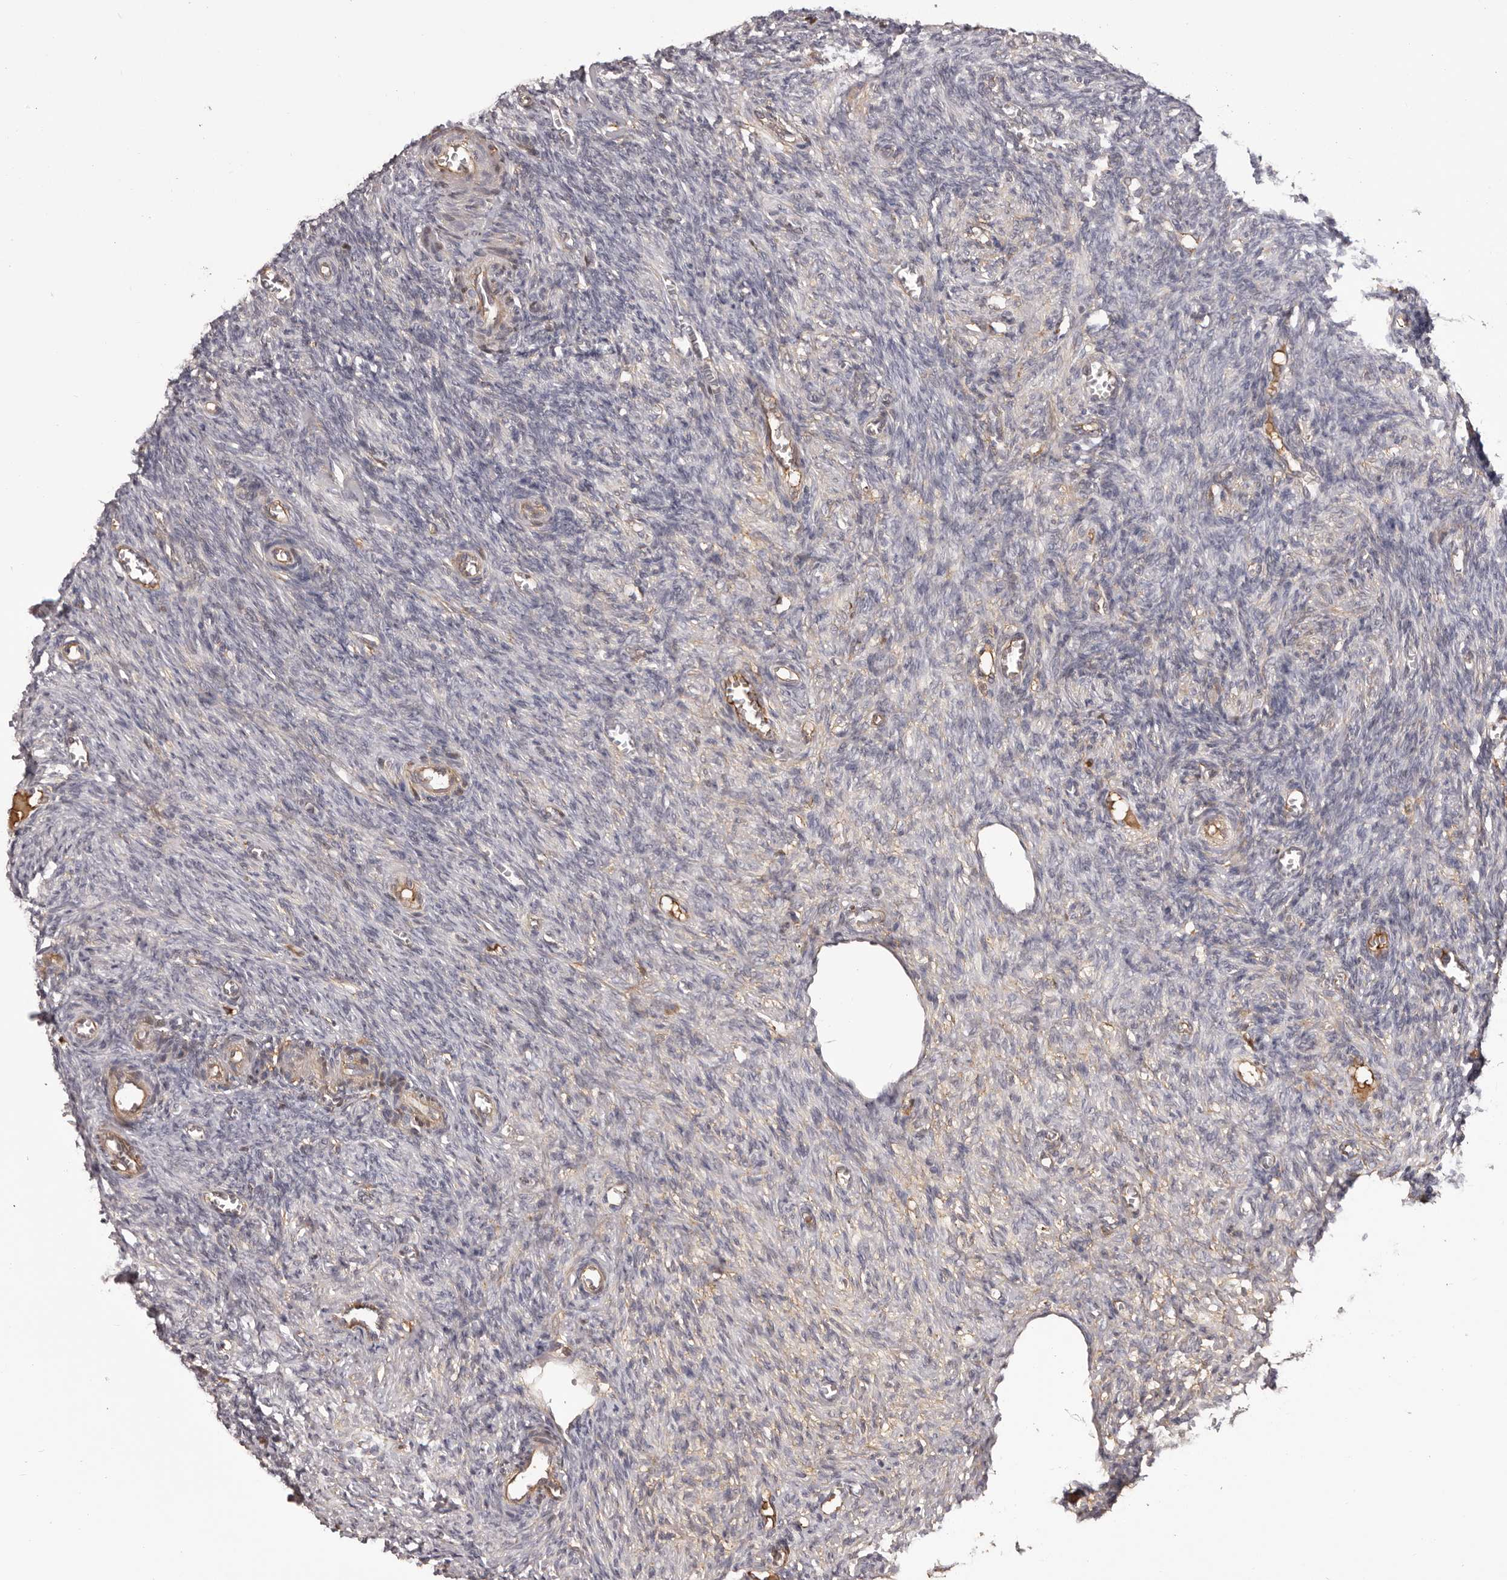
{"staining": {"intensity": "negative", "quantity": "none", "location": "none"}, "tissue": "ovary", "cell_type": "Ovarian stroma cells", "image_type": "normal", "snomed": [{"axis": "morphology", "description": "Normal tissue, NOS"}, {"axis": "topography", "description": "Ovary"}], "caption": "A high-resolution micrograph shows IHC staining of normal ovary, which exhibits no significant positivity in ovarian stroma cells. (Immunohistochemistry, brightfield microscopy, high magnification).", "gene": "OTUD3", "patient": {"sex": "female", "age": 27}}